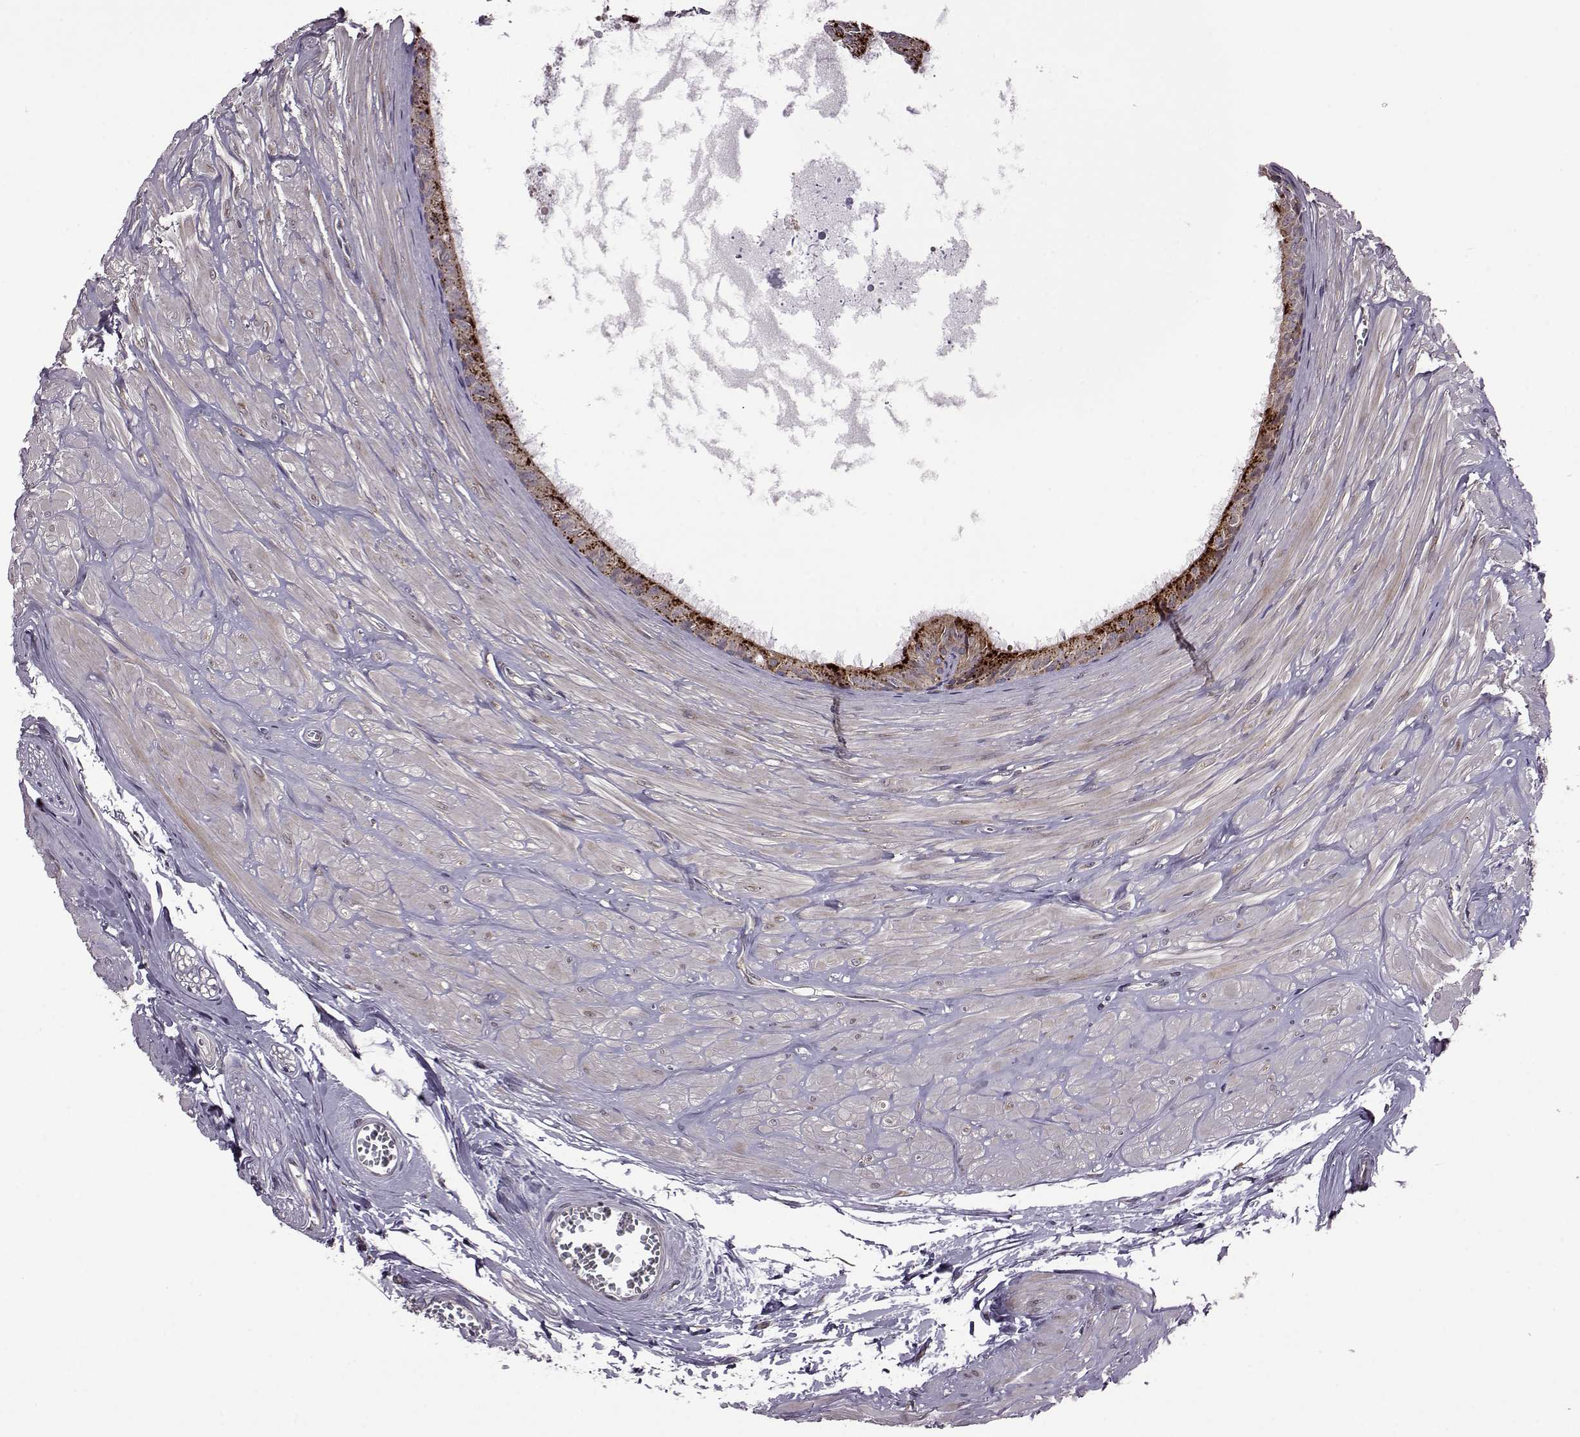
{"staining": {"intensity": "moderate", "quantity": ">75%", "location": "cytoplasmic/membranous"}, "tissue": "epididymis", "cell_type": "Glandular cells", "image_type": "normal", "snomed": [{"axis": "morphology", "description": "Normal tissue, NOS"}, {"axis": "topography", "description": "Epididymis"}], "caption": "Moderate cytoplasmic/membranous protein expression is seen in approximately >75% of glandular cells in epididymis.", "gene": "URI1", "patient": {"sex": "male", "age": 37}}